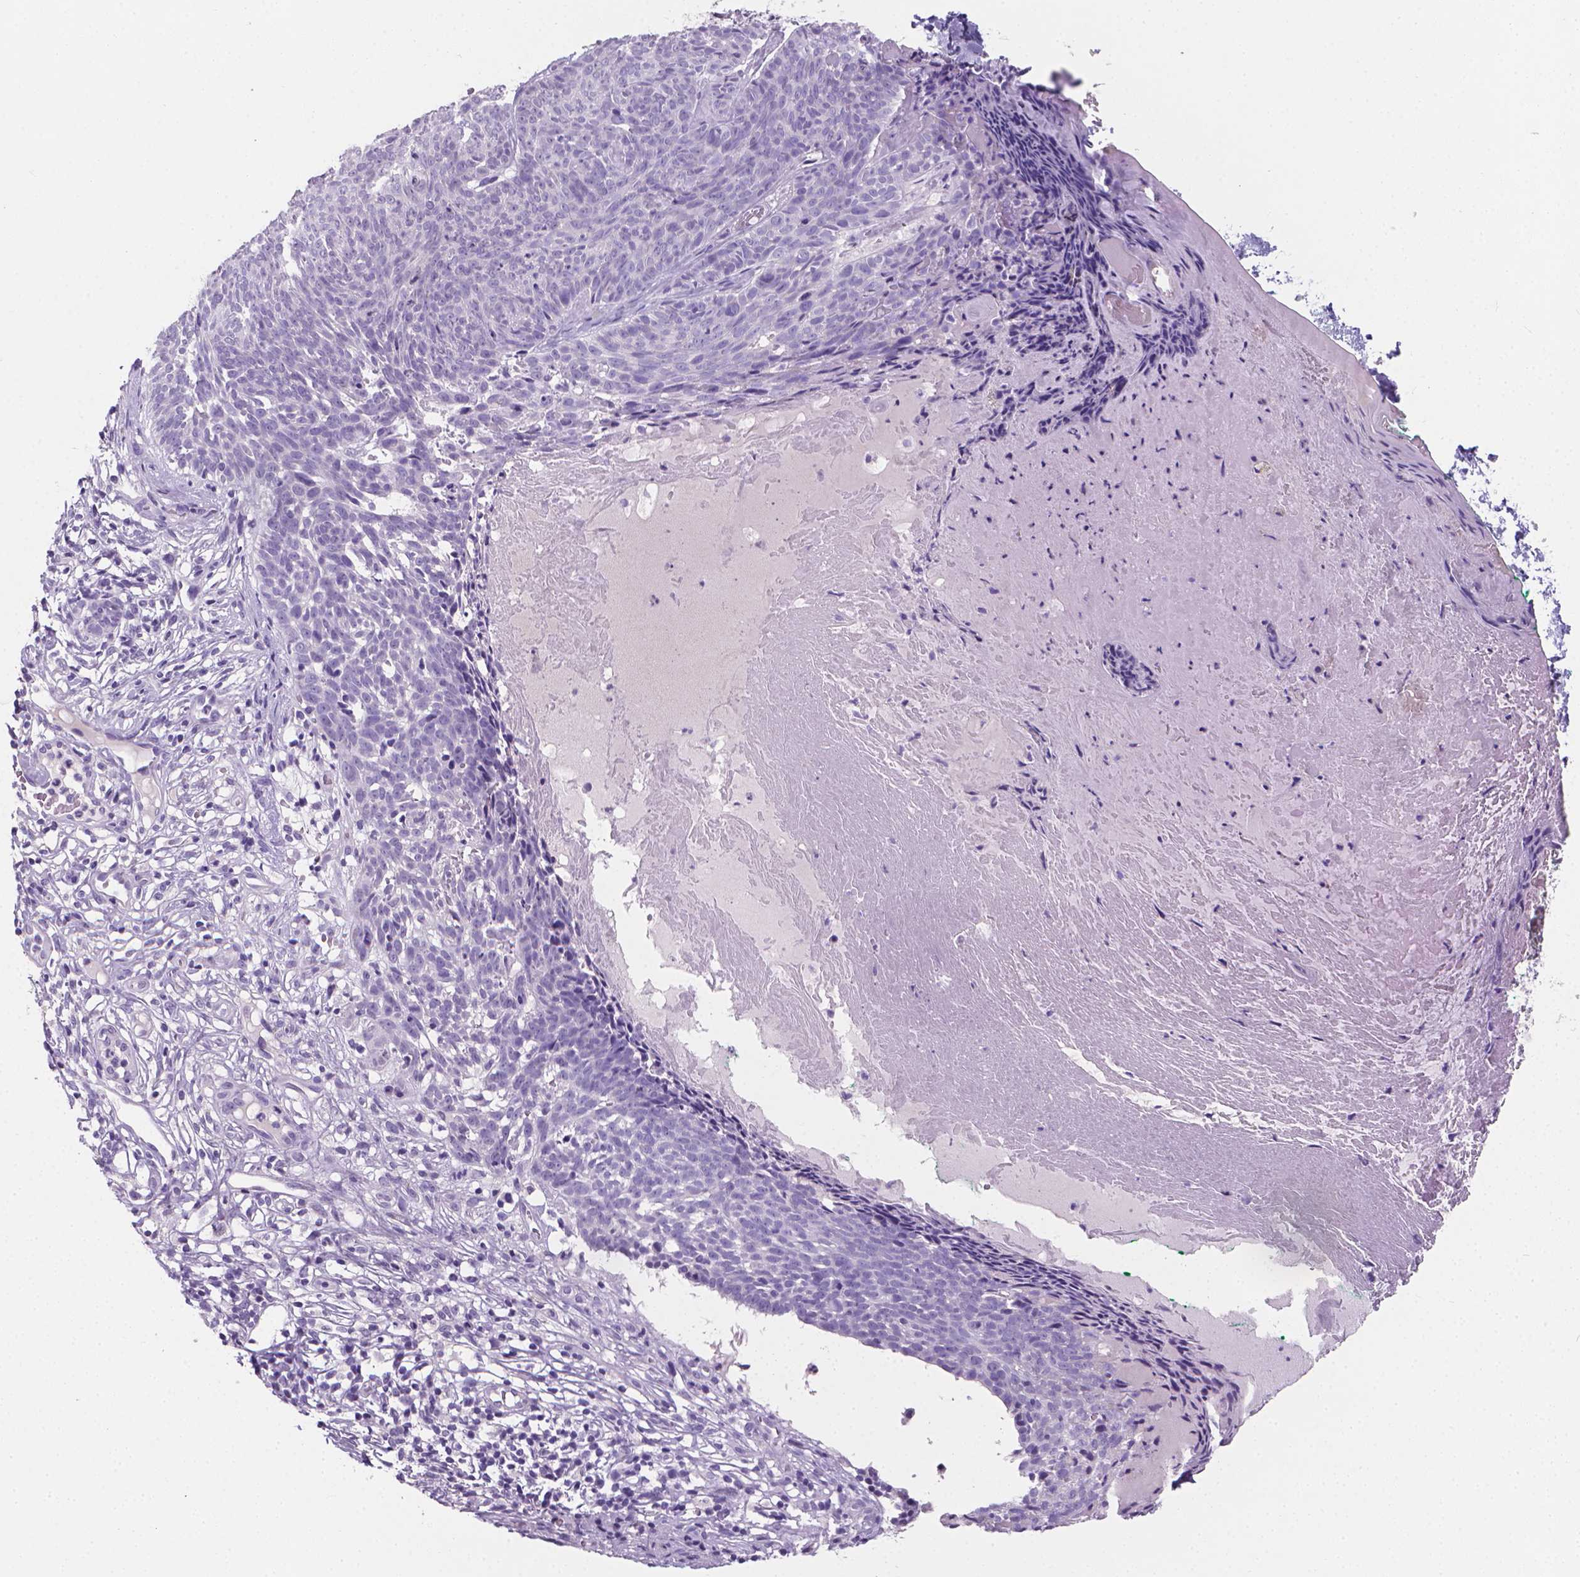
{"staining": {"intensity": "negative", "quantity": "none", "location": "none"}, "tissue": "skin cancer", "cell_type": "Tumor cells", "image_type": "cancer", "snomed": [{"axis": "morphology", "description": "Basal cell carcinoma"}, {"axis": "topography", "description": "Skin"}], "caption": "IHC micrograph of neoplastic tissue: skin basal cell carcinoma stained with DAB exhibits no significant protein positivity in tumor cells.", "gene": "XPNPEP2", "patient": {"sex": "male", "age": 85}}